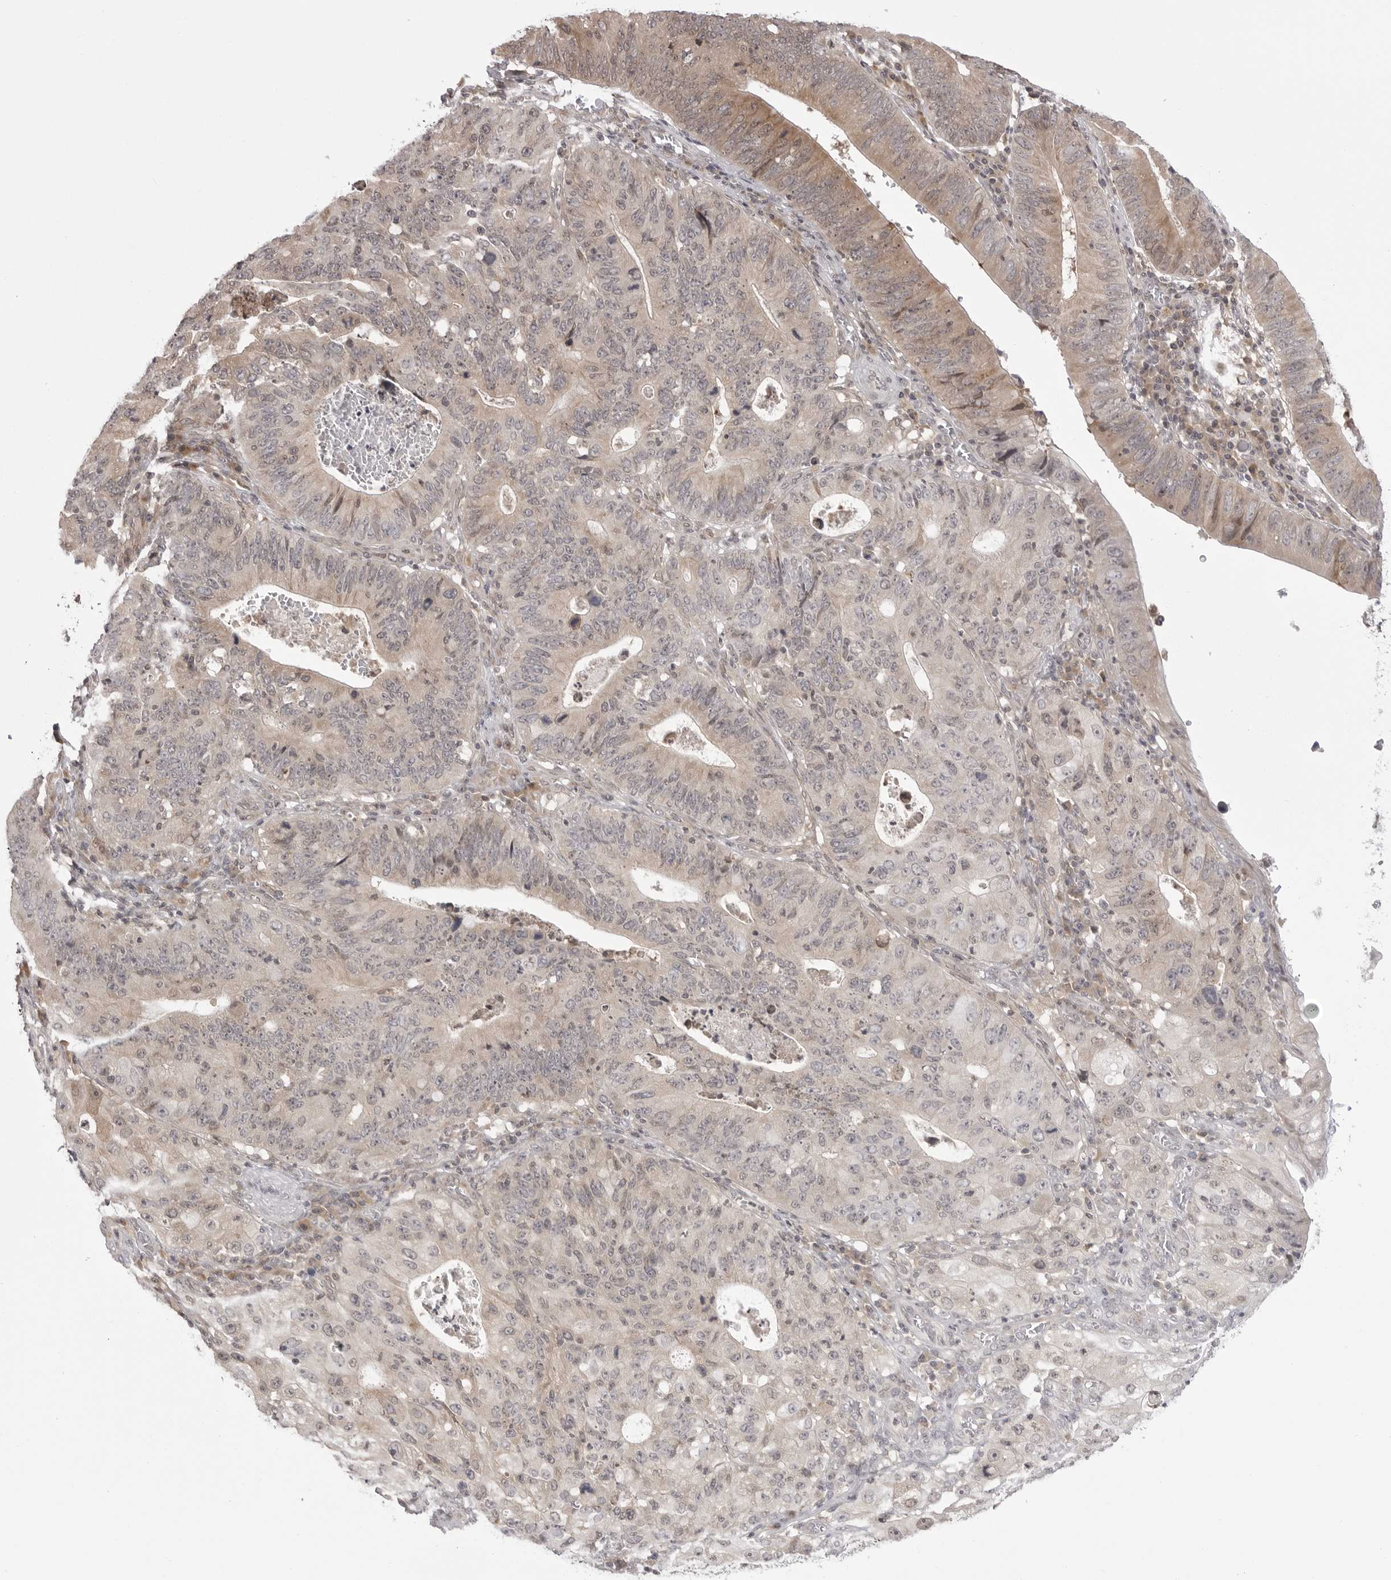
{"staining": {"intensity": "weak", "quantity": "25%-75%", "location": "cytoplasmic/membranous"}, "tissue": "stomach cancer", "cell_type": "Tumor cells", "image_type": "cancer", "snomed": [{"axis": "morphology", "description": "Adenocarcinoma, NOS"}, {"axis": "topography", "description": "Stomach"}], "caption": "Stomach adenocarcinoma stained with immunohistochemistry shows weak cytoplasmic/membranous staining in approximately 25%-75% of tumor cells.", "gene": "PTK2B", "patient": {"sex": "male", "age": 59}}